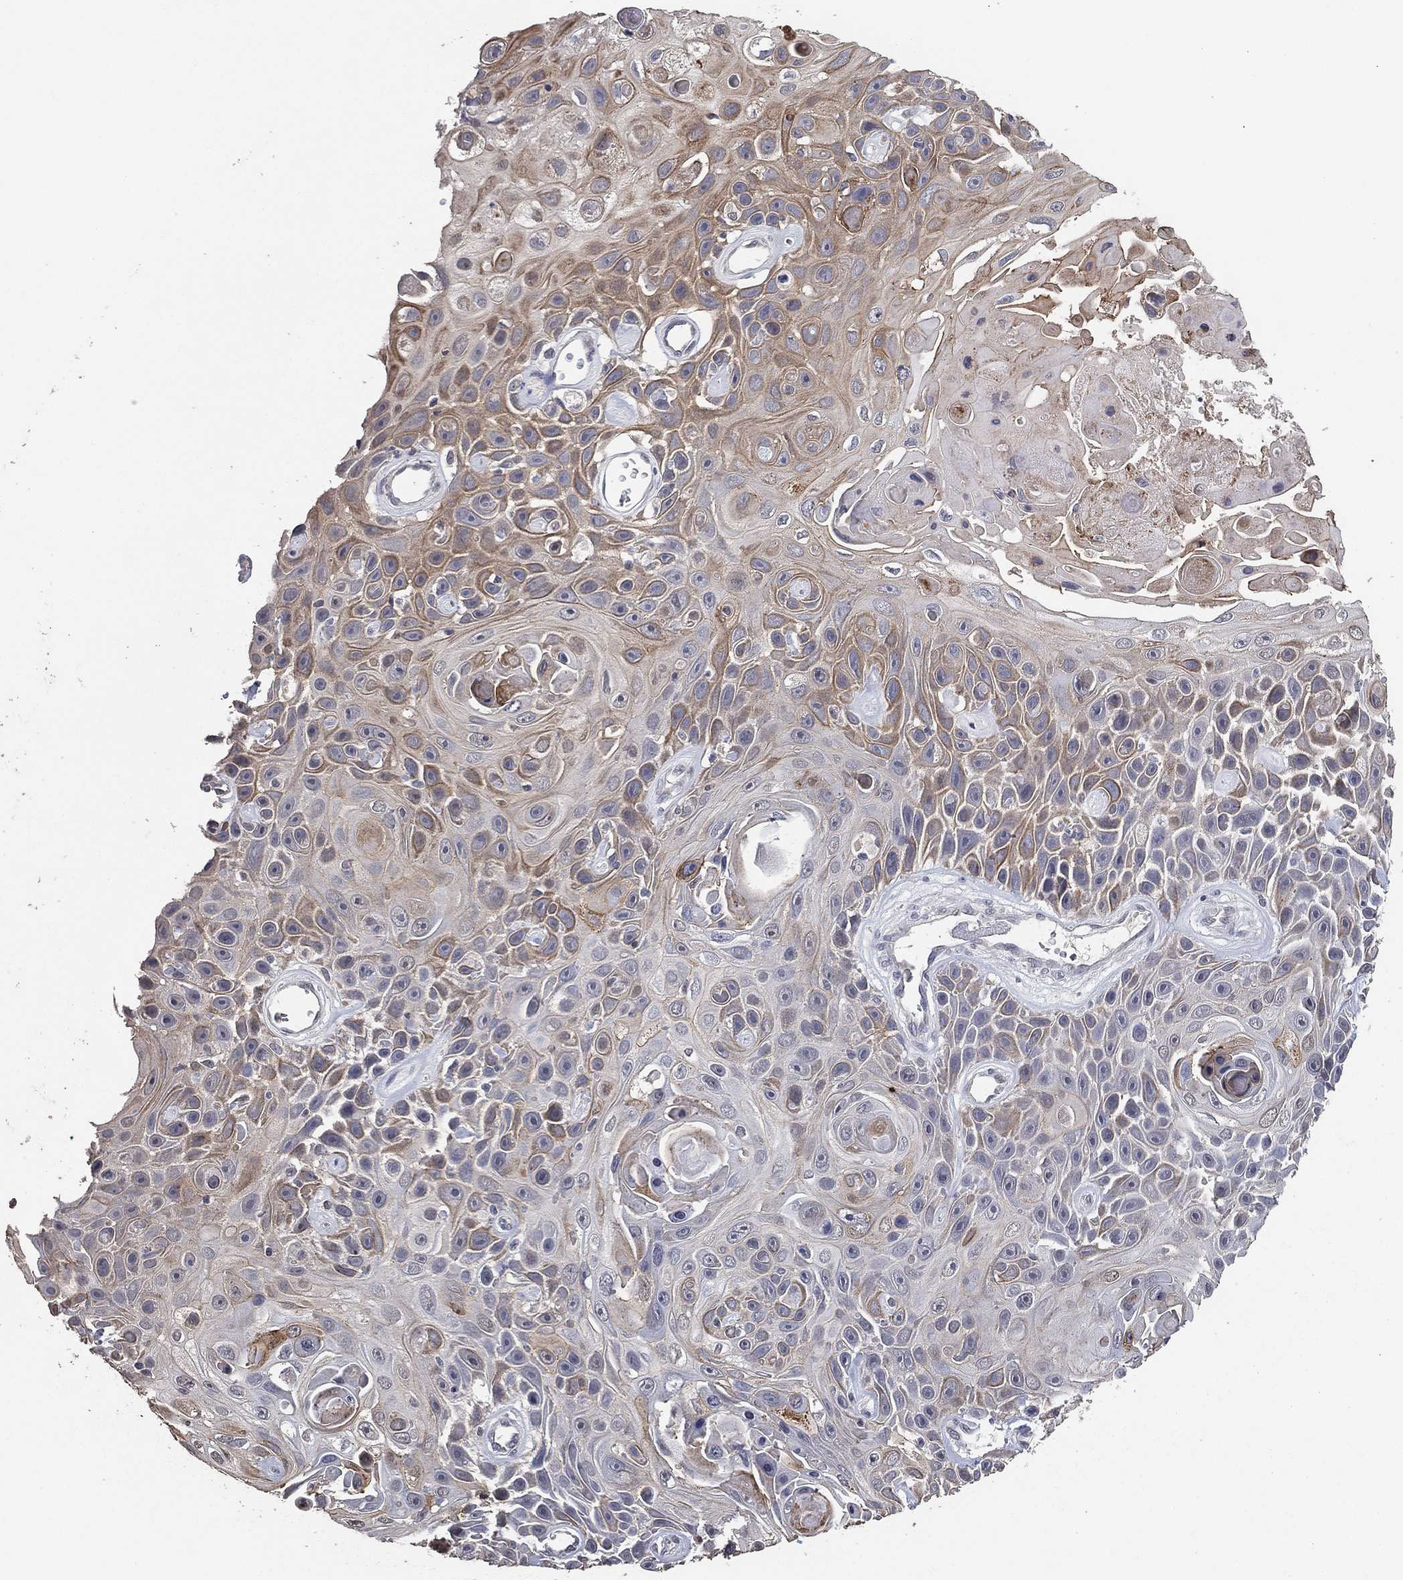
{"staining": {"intensity": "moderate", "quantity": "25%-75%", "location": "cytoplasmic/membranous"}, "tissue": "skin cancer", "cell_type": "Tumor cells", "image_type": "cancer", "snomed": [{"axis": "morphology", "description": "Squamous cell carcinoma, NOS"}, {"axis": "topography", "description": "Skin"}], "caption": "Protein staining exhibits moderate cytoplasmic/membranous expression in approximately 25%-75% of tumor cells in squamous cell carcinoma (skin).", "gene": "DSG1", "patient": {"sex": "male", "age": 82}}